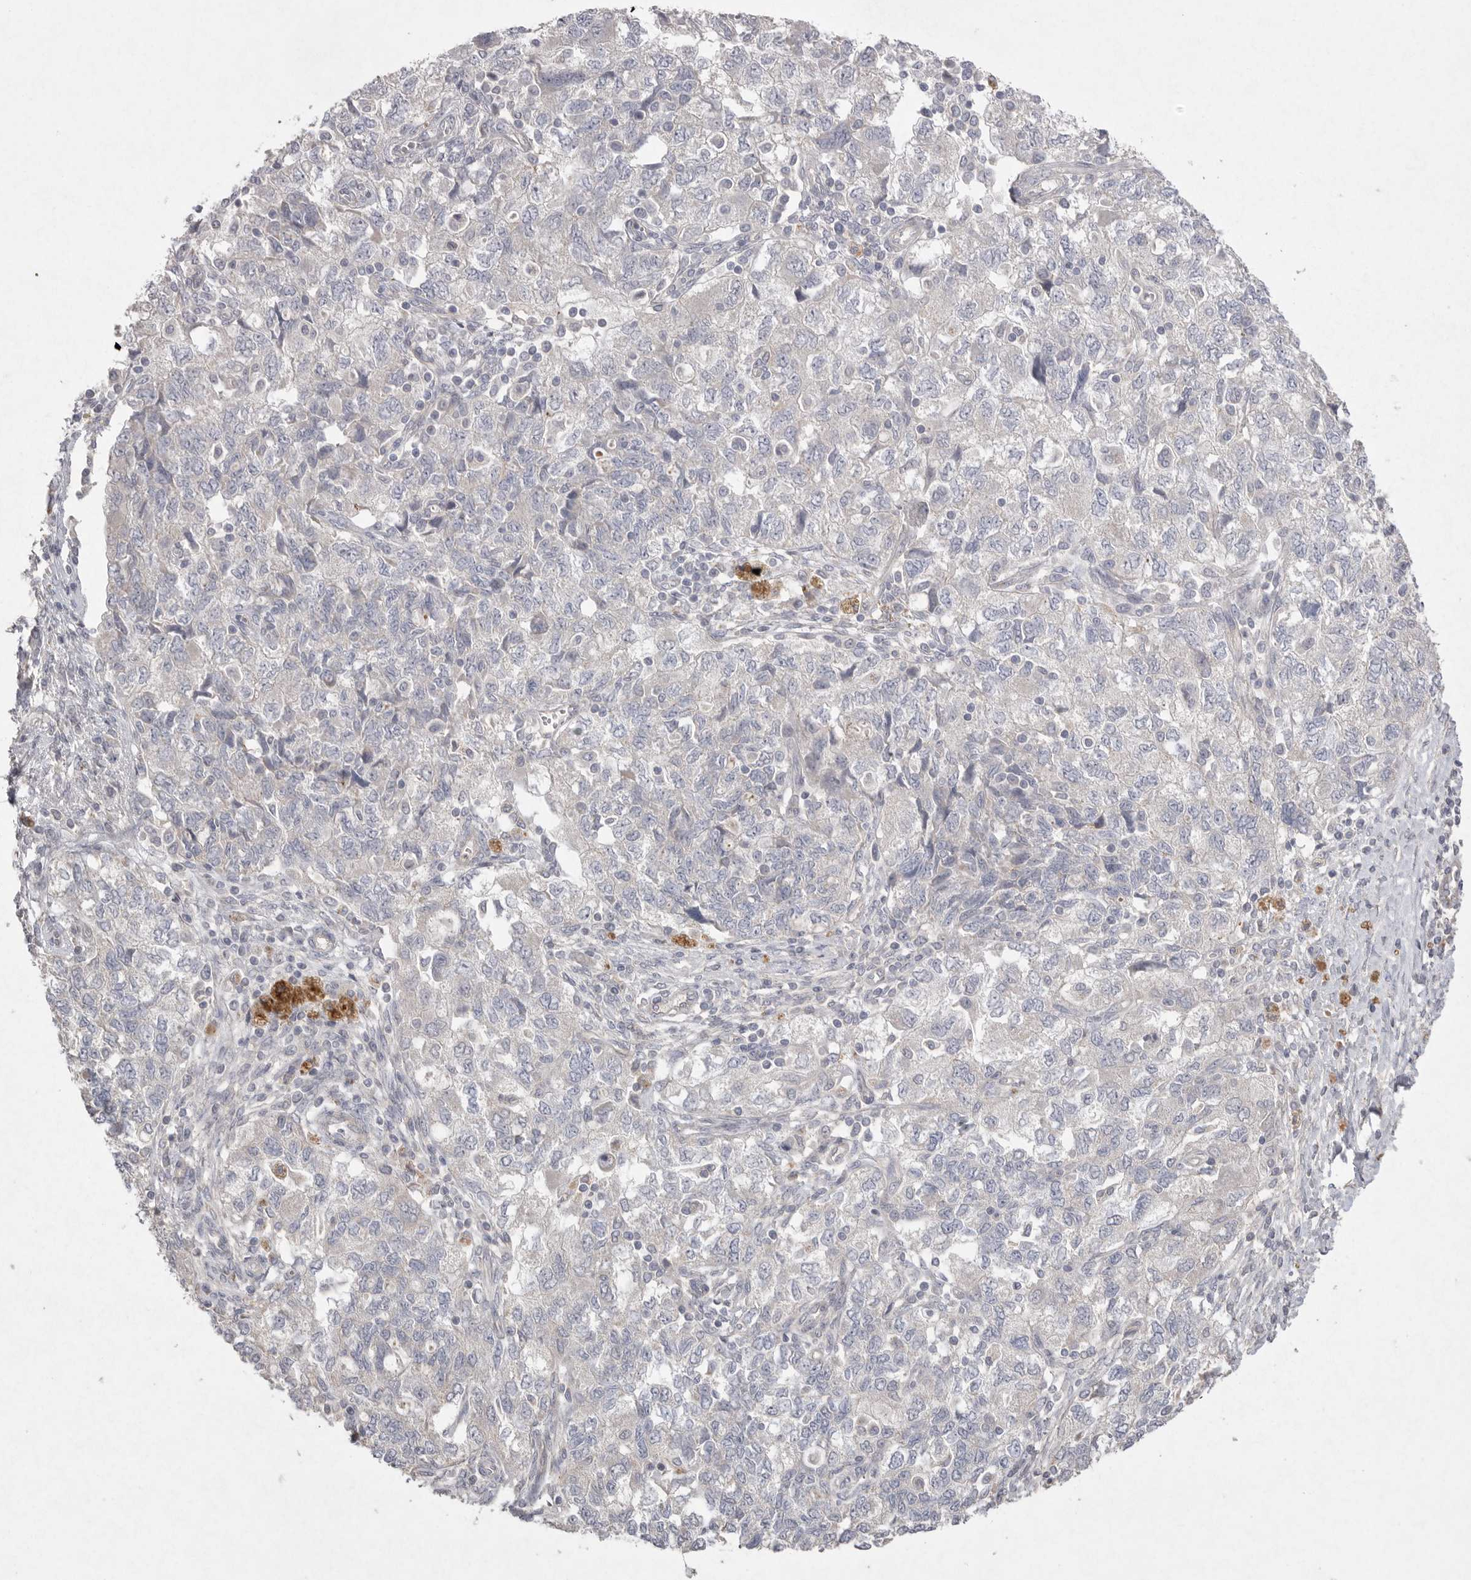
{"staining": {"intensity": "negative", "quantity": "none", "location": "none"}, "tissue": "ovarian cancer", "cell_type": "Tumor cells", "image_type": "cancer", "snomed": [{"axis": "morphology", "description": "Carcinoma, NOS"}, {"axis": "morphology", "description": "Cystadenocarcinoma, serous, NOS"}, {"axis": "topography", "description": "Ovary"}], "caption": "This is an immunohistochemistry (IHC) micrograph of ovarian cancer (serous cystadenocarcinoma). There is no positivity in tumor cells.", "gene": "VANGL2", "patient": {"sex": "female", "age": 69}}